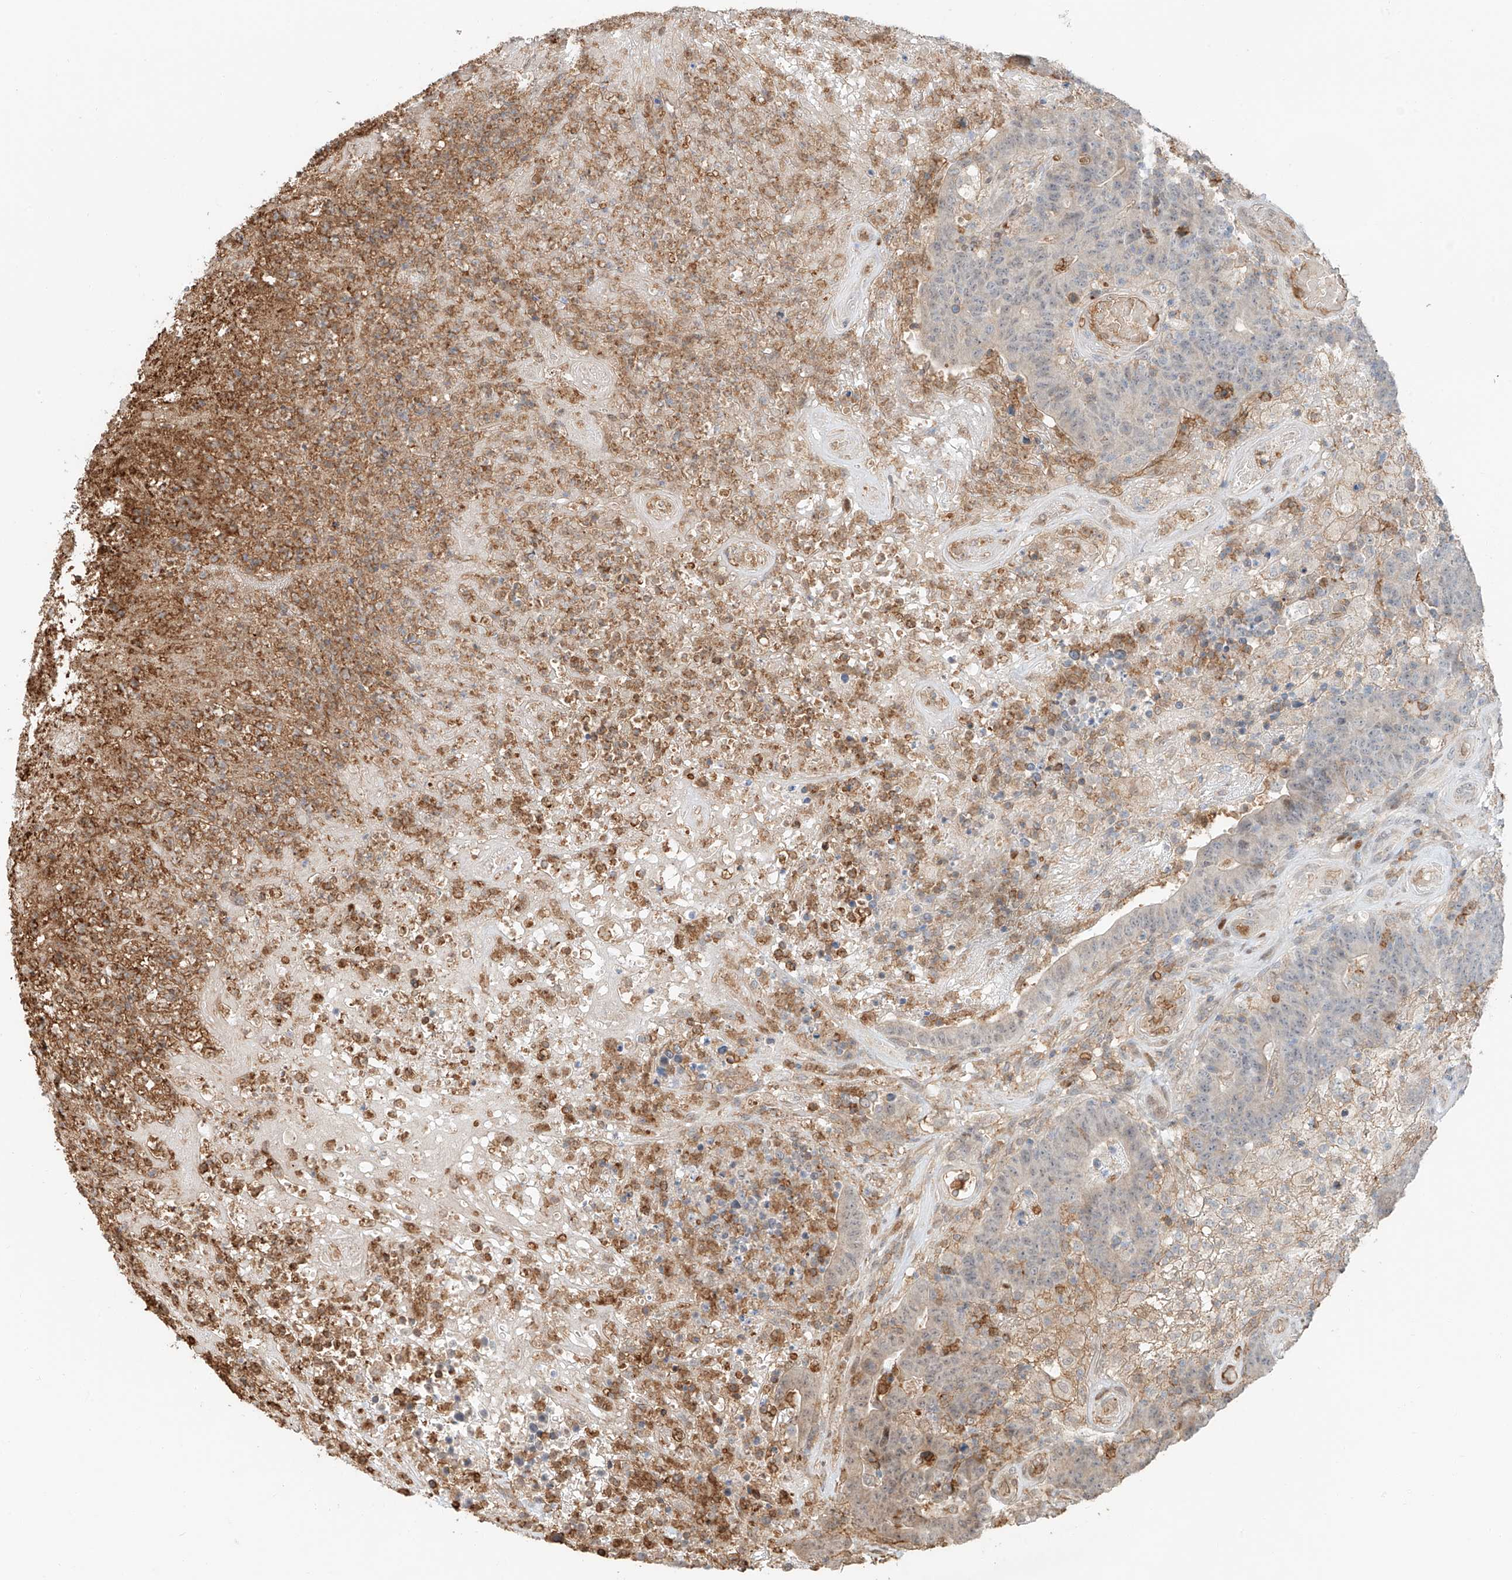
{"staining": {"intensity": "negative", "quantity": "none", "location": "none"}, "tissue": "colorectal cancer", "cell_type": "Tumor cells", "image_type": "cancer", "snomed": [{"axis": "morphology", "description": "Normal tissue, NOS"}, {"axis": "morphology", "description": "Adenocarcinoma, NOS"}, {"axis": "topography", "description": "Colon"}], "caption": "The photomicrograph shows no staining of tumor cells in colorectal cancer.", "gene": "CEP162", "patient": {"sex": "female", "age": 75}}